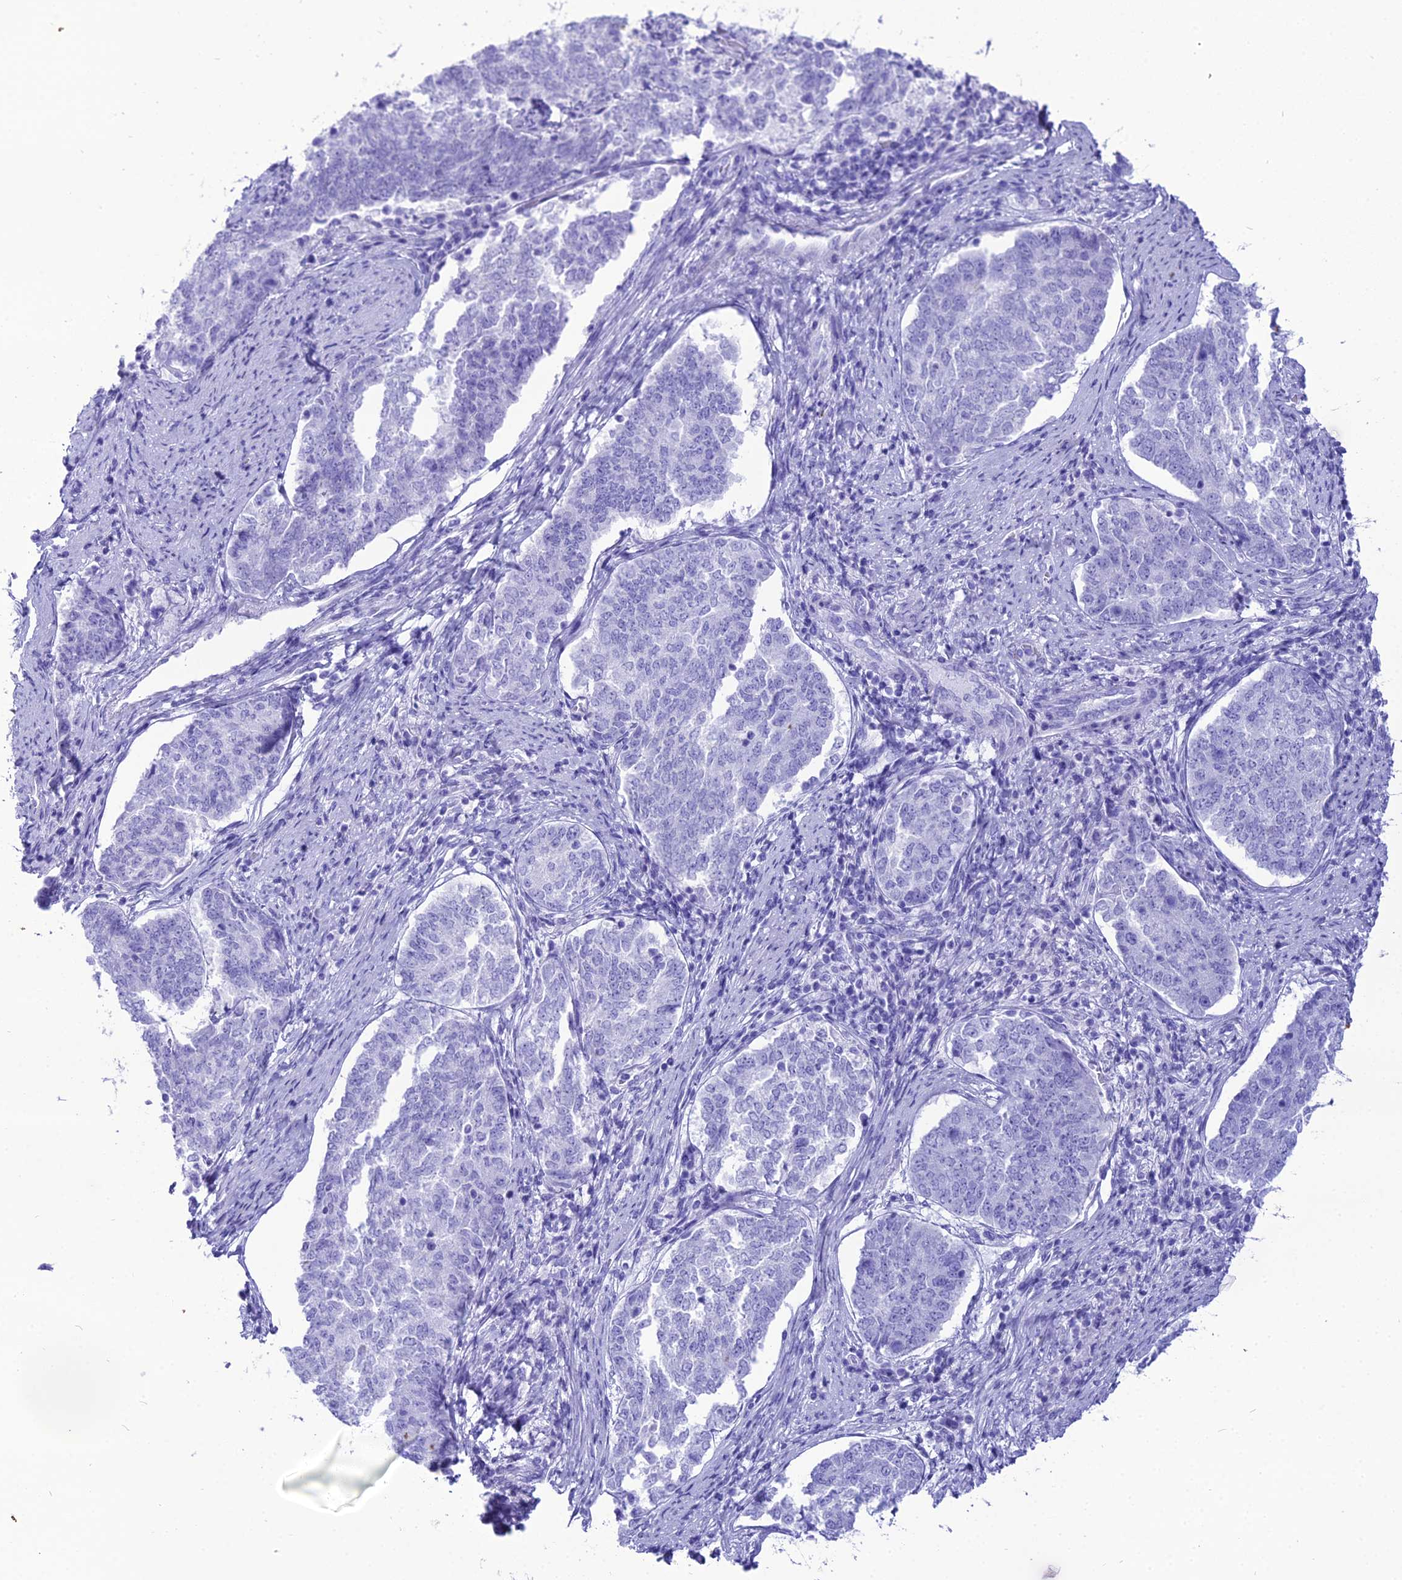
{"staining": {"intensity": "negative", "quantity": "none", "location": "none"}, "tissue": "endometrial cancer", "cell_type": "Tumor cells", "image_type": "cancer", "snomed": [{"axis": "morphology", "description": "Adenocarcinoma, NOS"}, {"axis": "topography", "description": "Endometrium"}], "caption": "Immunohistochemical staining of human endometrial cancer (adenocarcinoma) shows no significant expression in tumor cells. (Stains: DAB (3,3'-diaminobenzidine) immunohistochemistry (IHC) with hematoxylin counter stain, Microscopy: brightfield microscopy at high magnification).", "gene": "PNMA5", "patient": {"sex": "female", "age": 80}}